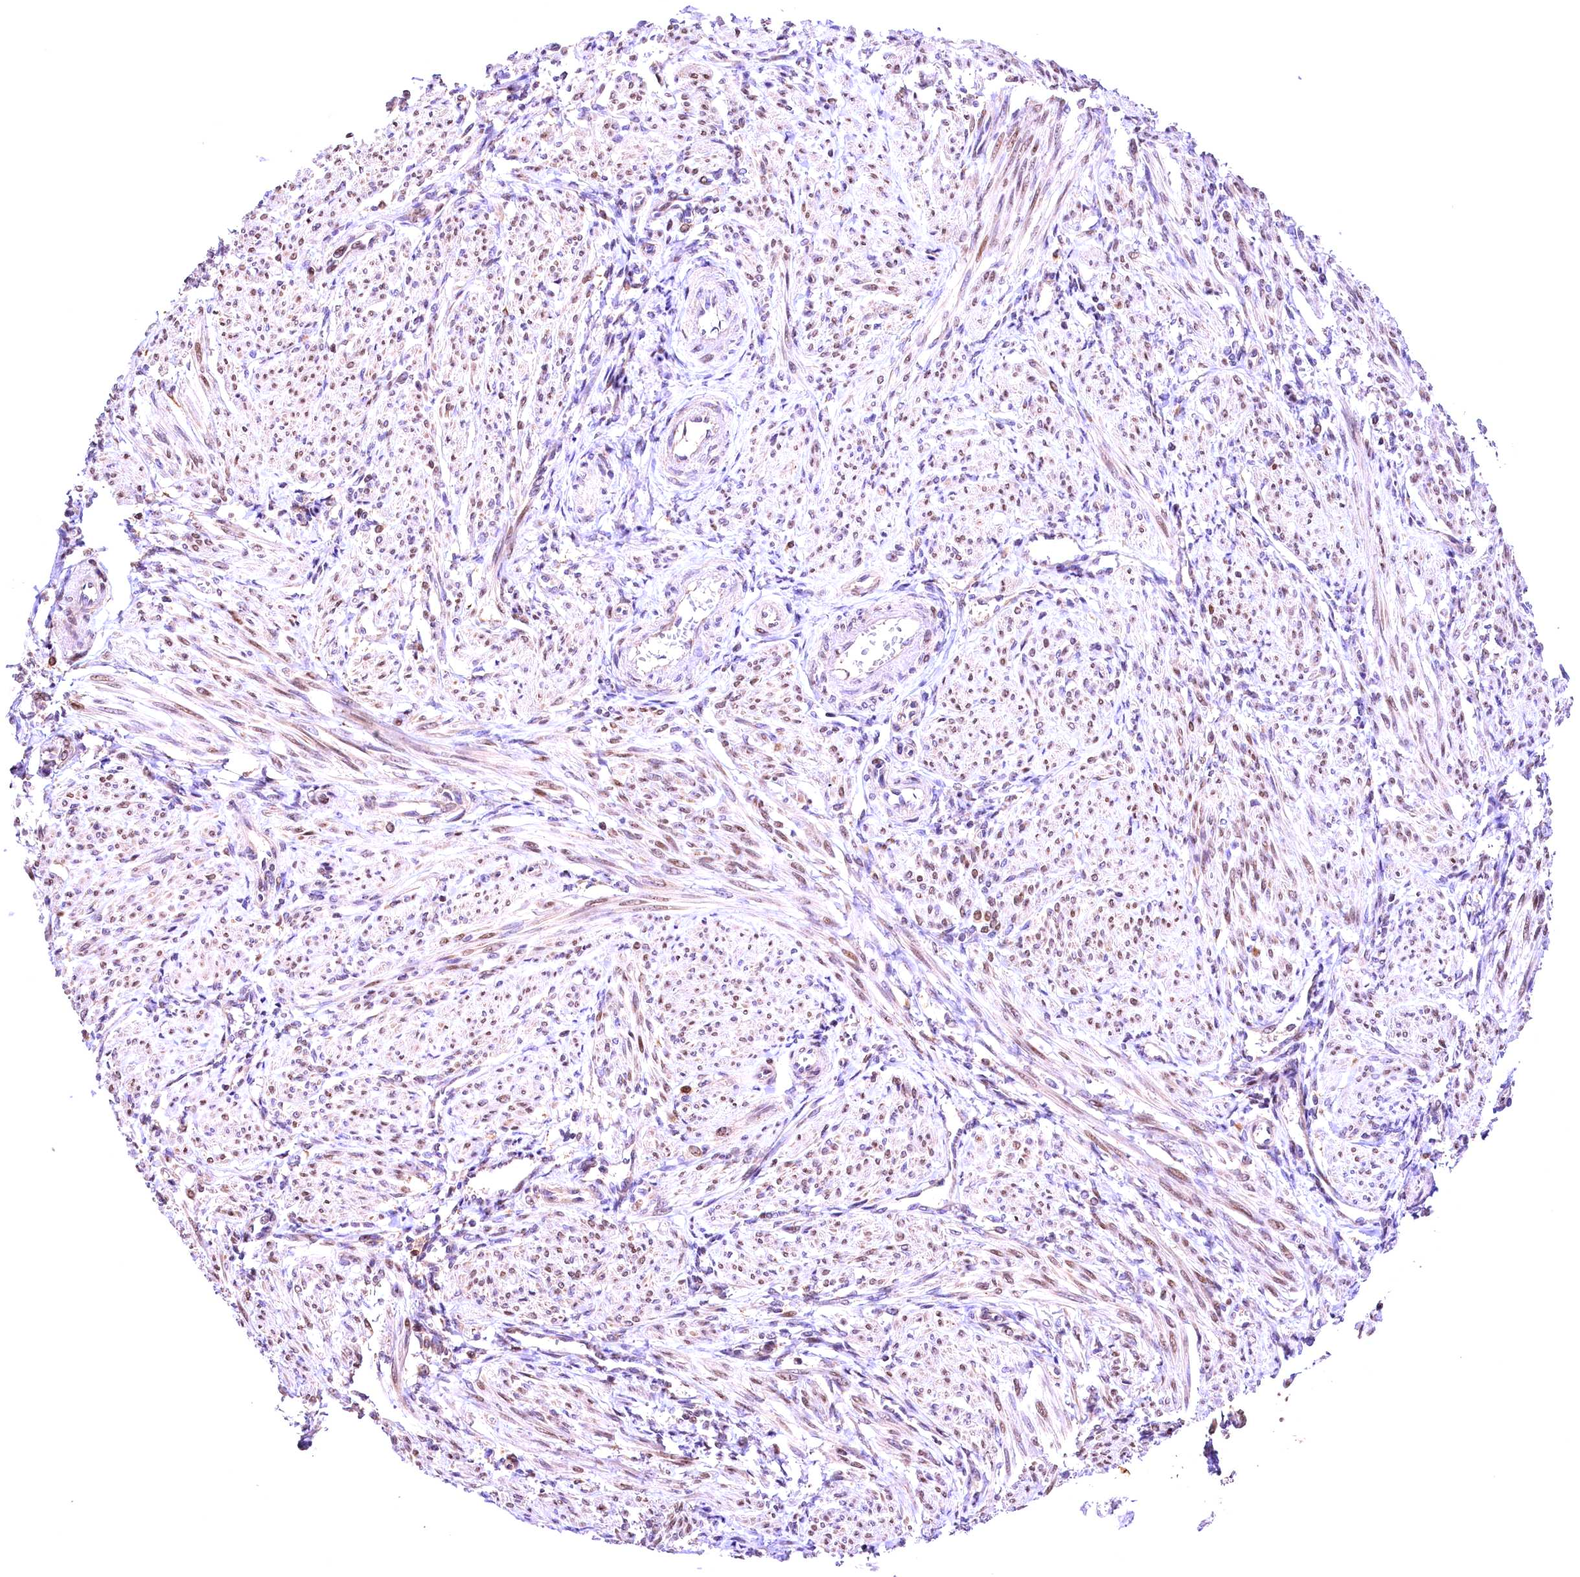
{"staining": {"intensity": "weak", "quantity": ">75%", "location": "nuclear"}, "tissue": "smooth muscle", "cell_type": "Smooth muscle cells", "image_type": "normal", "snomed": [{"axis": "morphology", "description": "Normal tissue, NOS"}, {"axis": "topography", "description": "Smooth muscle"}], "caption": "This micrograph displays normal smooth muscle stained with immunohistochemistry (IHC) to label a protein in brown. The nuclear of smooth muscle cells show weak positivity for the protein. Nuclei are counter-stained blue.", "gene": "CHORDC1", "patient": {"sex": "female", "age": 39}}